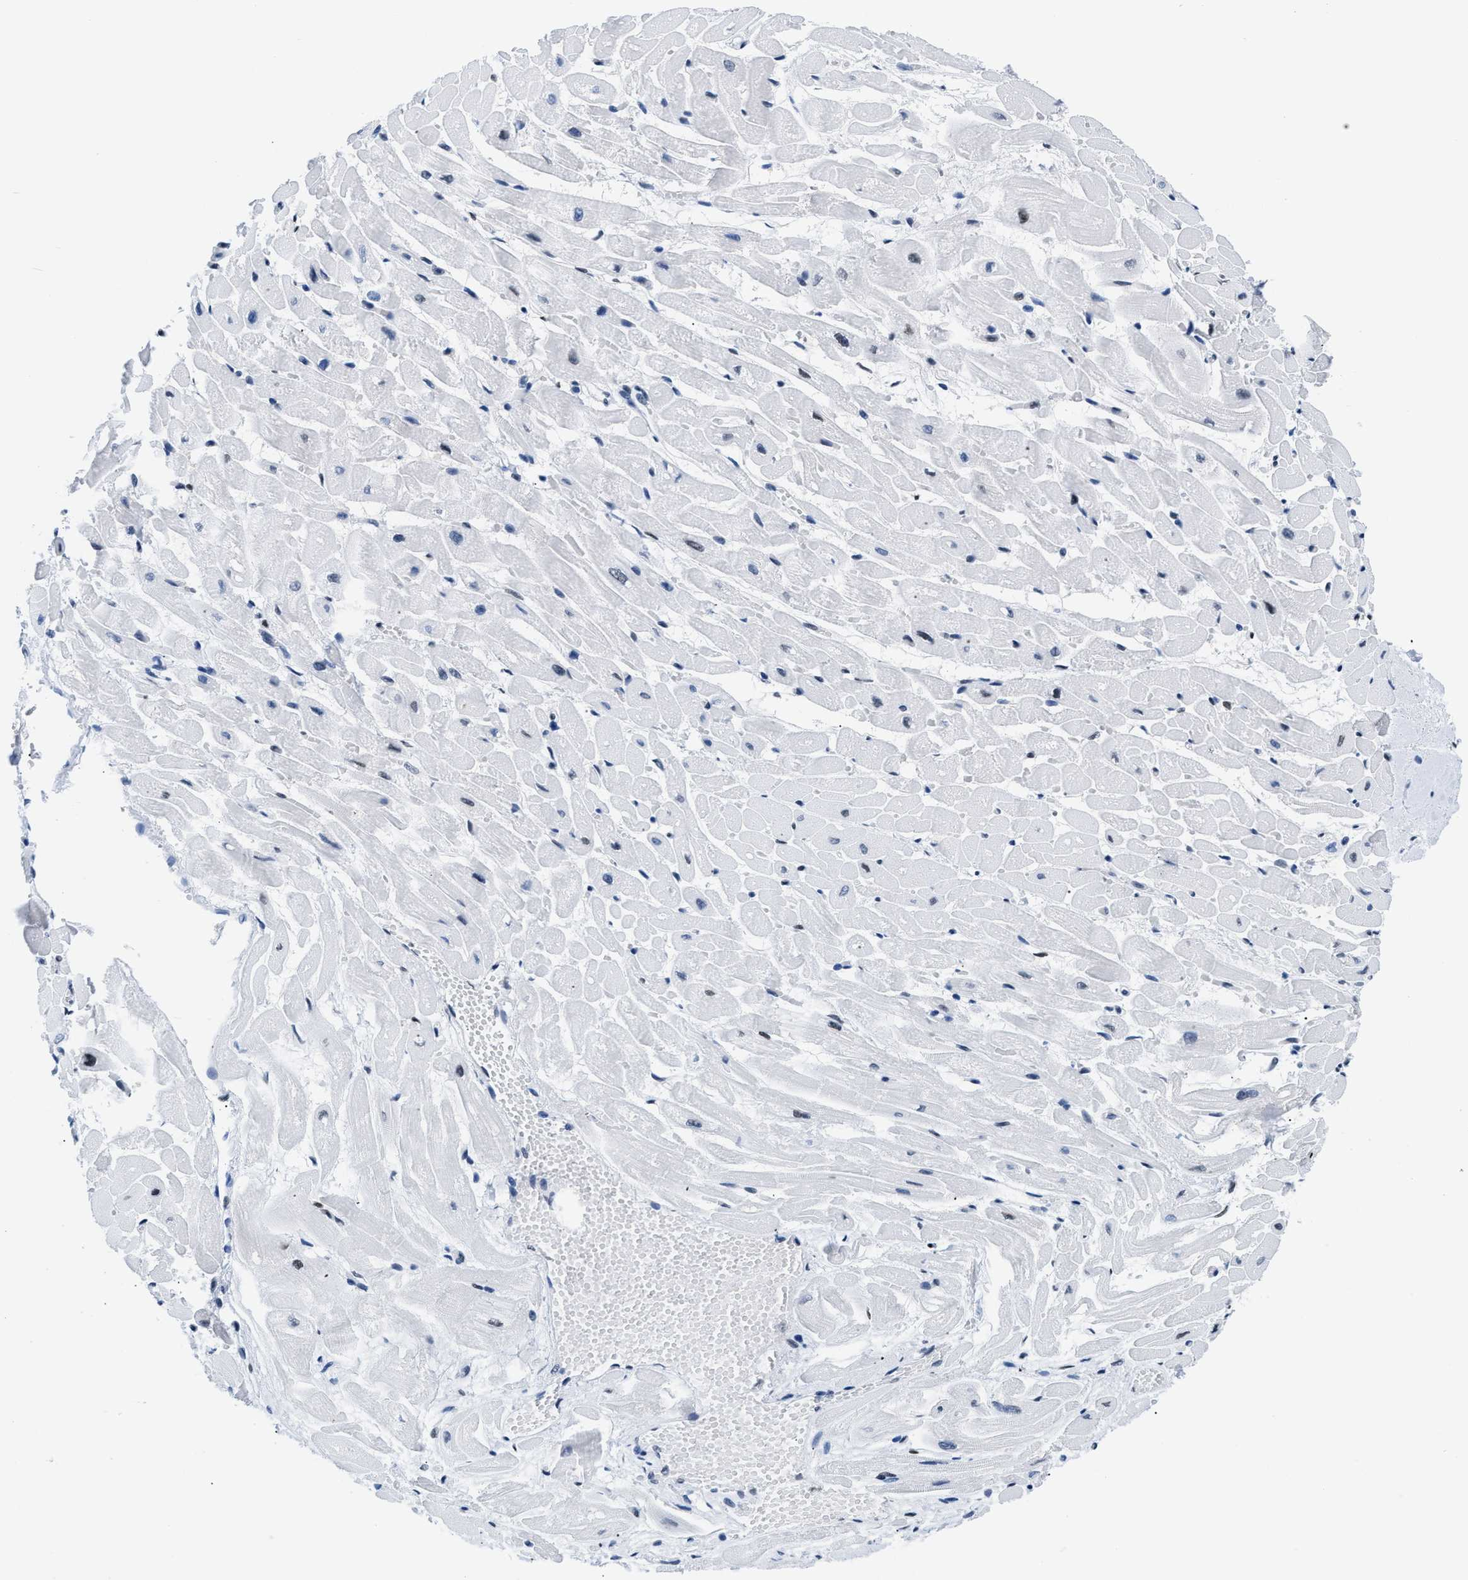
{"staining": {"intensity": "moderate", "quantity": "<25%", "location": "nuclear"}, "tissue": "heart muscle", "cell_type": "Cardiomyocytes", "image_type": "normal", "snomed": [{"axis": "morphology", "description": "Normal tissue, NOS"}, {"axis": "topography", "description": "Heart"}], "caption": "Moderate nuclear protein staining is identified in approximately <25% of cardiomyocytes in heart muscle.", "gene": "CTBP1", "patient": {"sex": "male", "age": 45}}